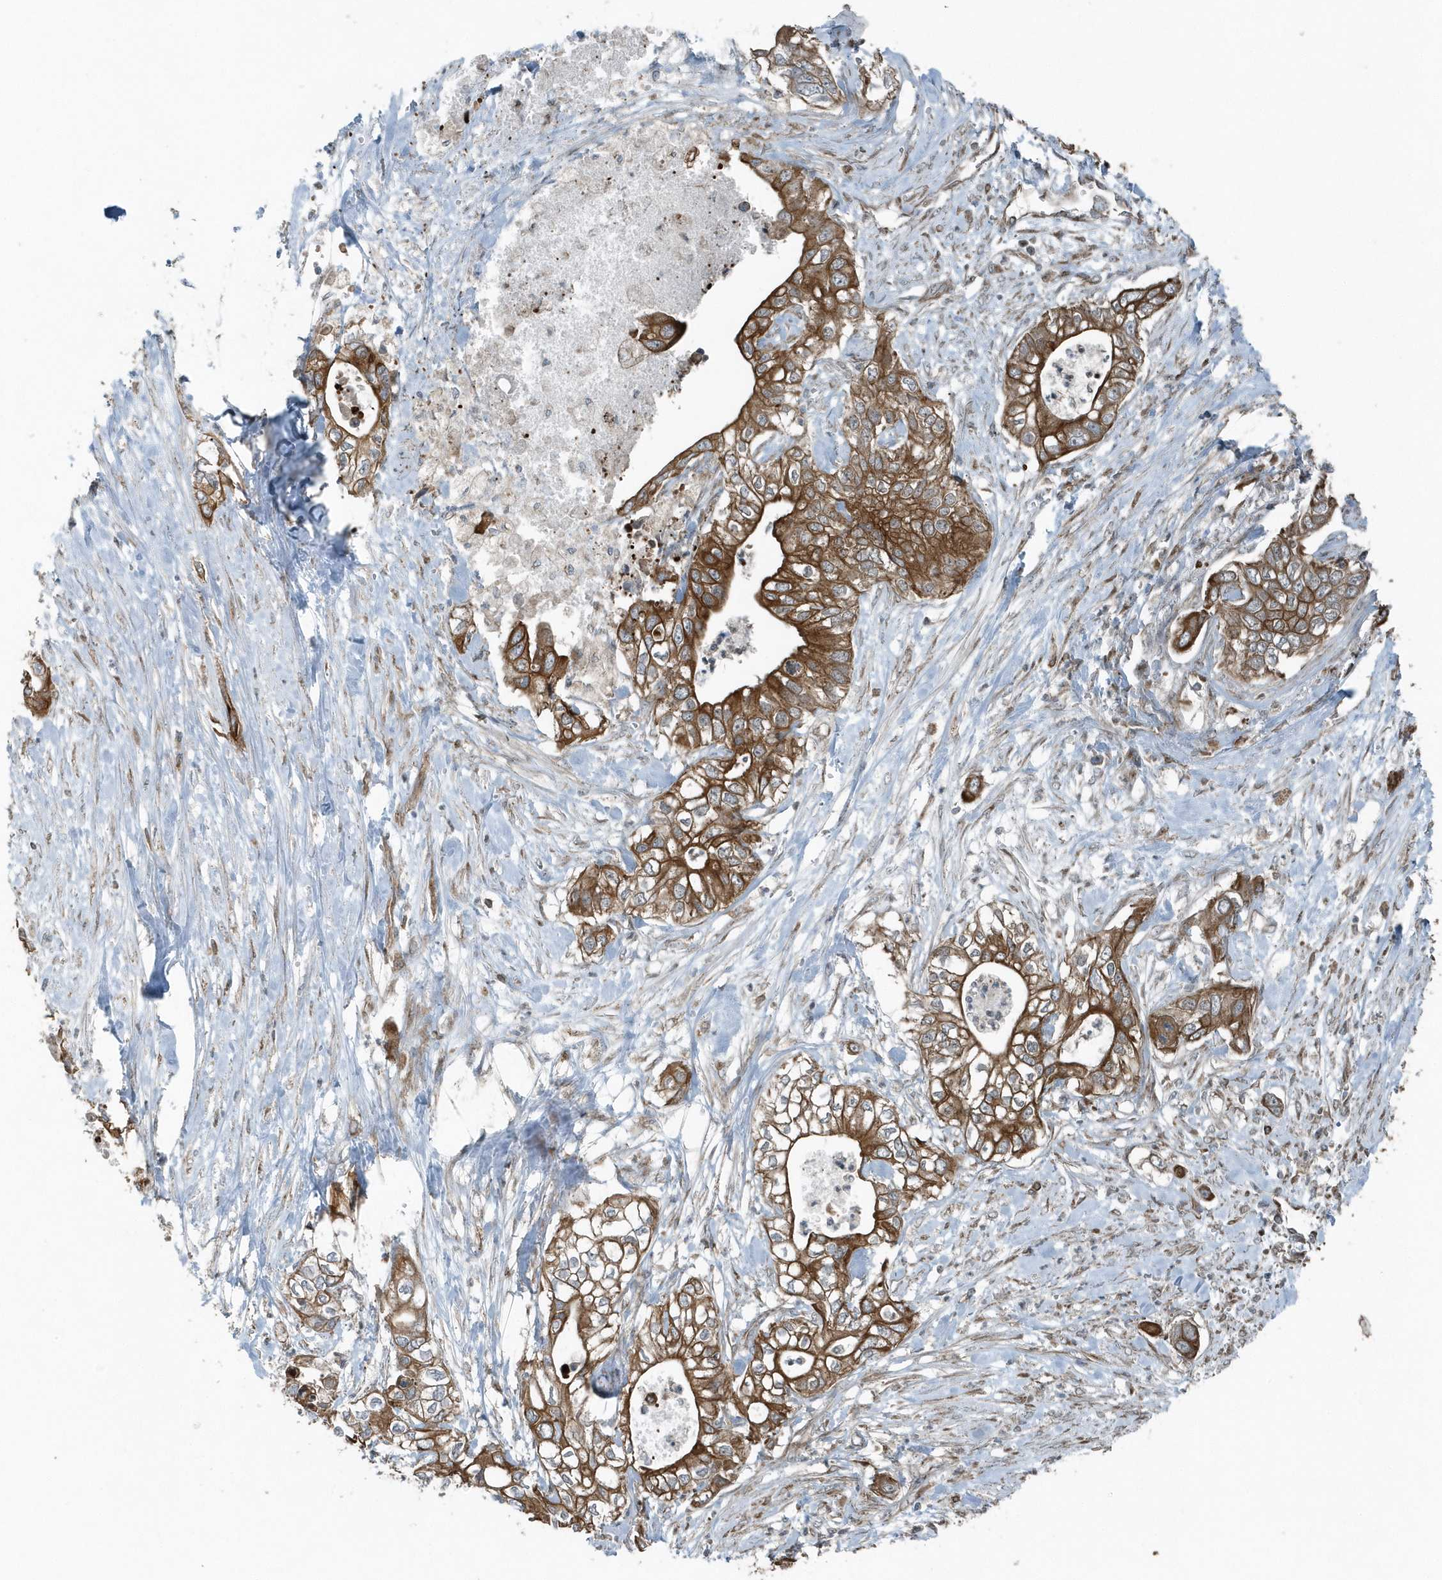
{"staining": {"intensity": "strong", "quantity": ">75%", "location": "cytoplasmic/membranous"}, "tissue": "pancreatic cancer", "cell_type": "Tumor cells", "image_type": "cancer", "snomed": [{"axis": "morphology", "description": "Adenocarcinoma, NOS"}, {"axis": "topography", "description": "Pancreas"}], "caption": "This is a micrograph of immunohistochemistry staining of adenocarcinoma (pancreatic), which shows strong expression in the cytoplasmic/membranous of tumor cells.", "gene": "GCC2", "patient": {"sex": "female", "age": 78}}